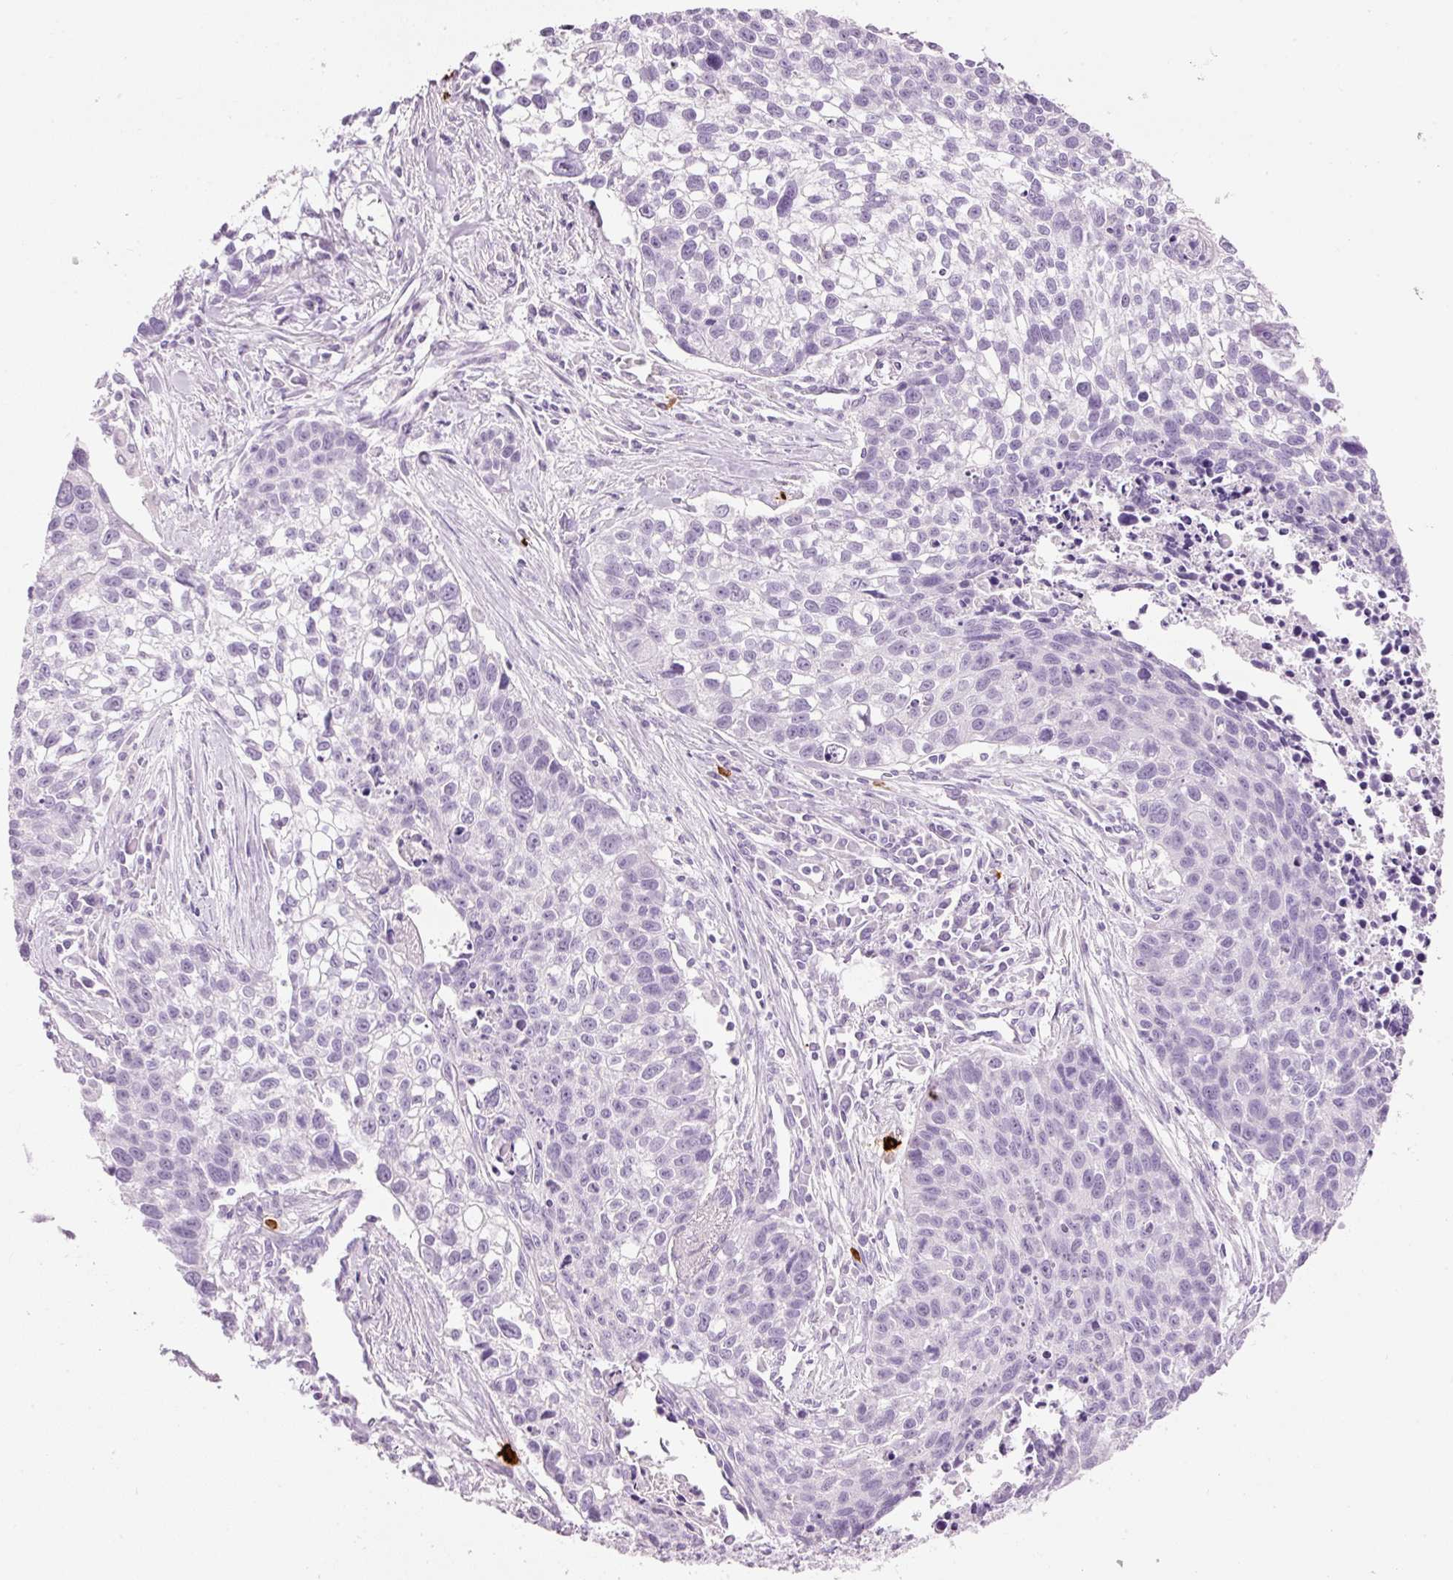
{"staining": {"intensity": "negative", "quantity": "none", "location": "none"}, "tissue": "lung cancer", "cell_type": "Tumor cells", "image_type": "cancer", "snomed": [{"axis": "morphology", "description": "Squamous cell carcinoma, NOS"}, {"axis": "topography", "description": "Lung"}], "caption": "Immunohistochemistry photomicrograph of neoplastic tissue: lung cancer stained with DAB reveals no significant protein expression in tumor cells.", "gene": "CMA1", "patient": {"sex": "male", "age": 74}}